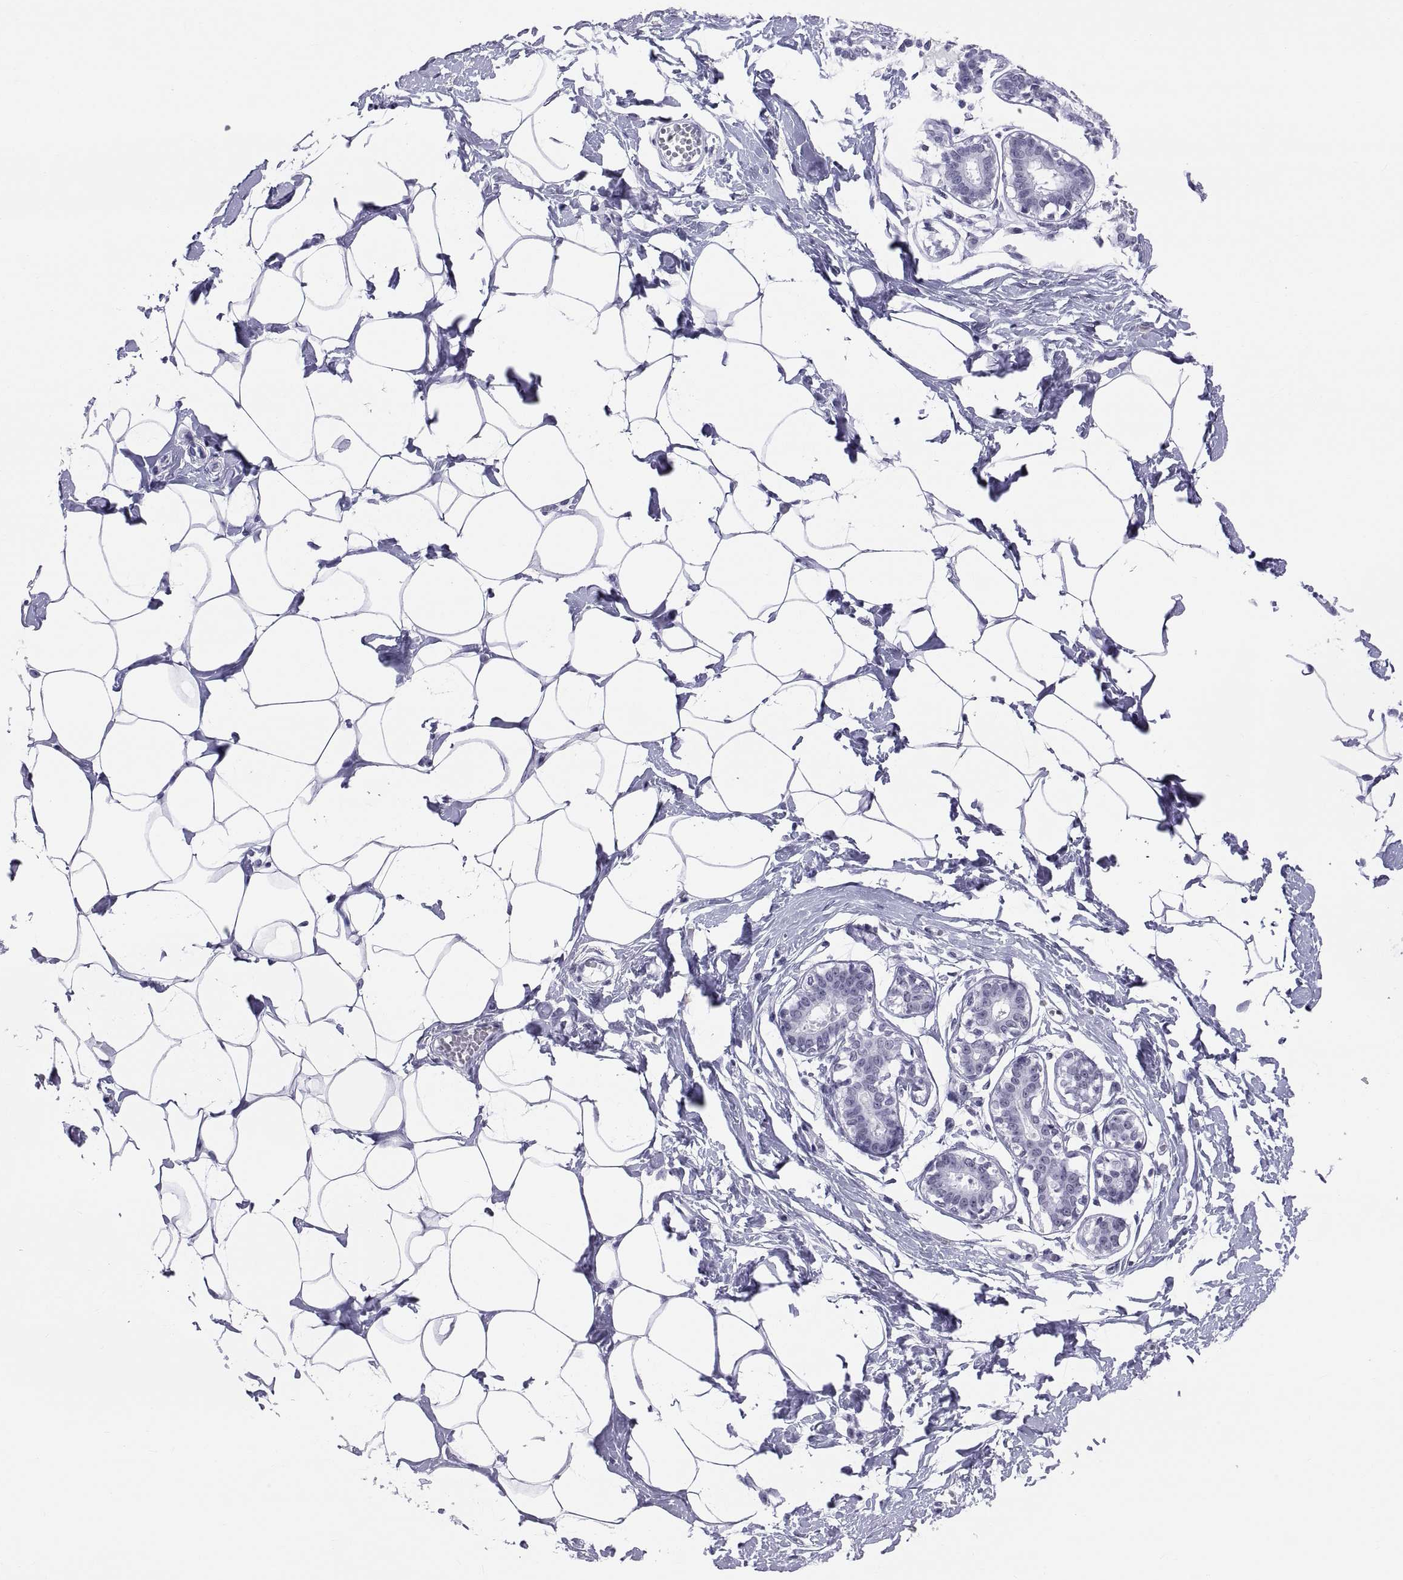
{"staining": {"intensity": "negative", "quantity": "none", "location": "none"}, "tissue": "breast", "cell_type": "Adipocytes", "image_type": "normal", "snomed": [{"axis": "morphology", "description": "Normal tissue, NOS"}, {"axis": "morphology", "description": "Lobular carcinoma, in situ"}, {"axis": "topography", "description": "Breast"}], "caption": "Immunohistochemical staining of normal breast exhibits no significant expression in adipocytes. Nuclei are stained in blue.", "gene": "NEUROD6", "patient": {"sex": "female", "age": 35}}